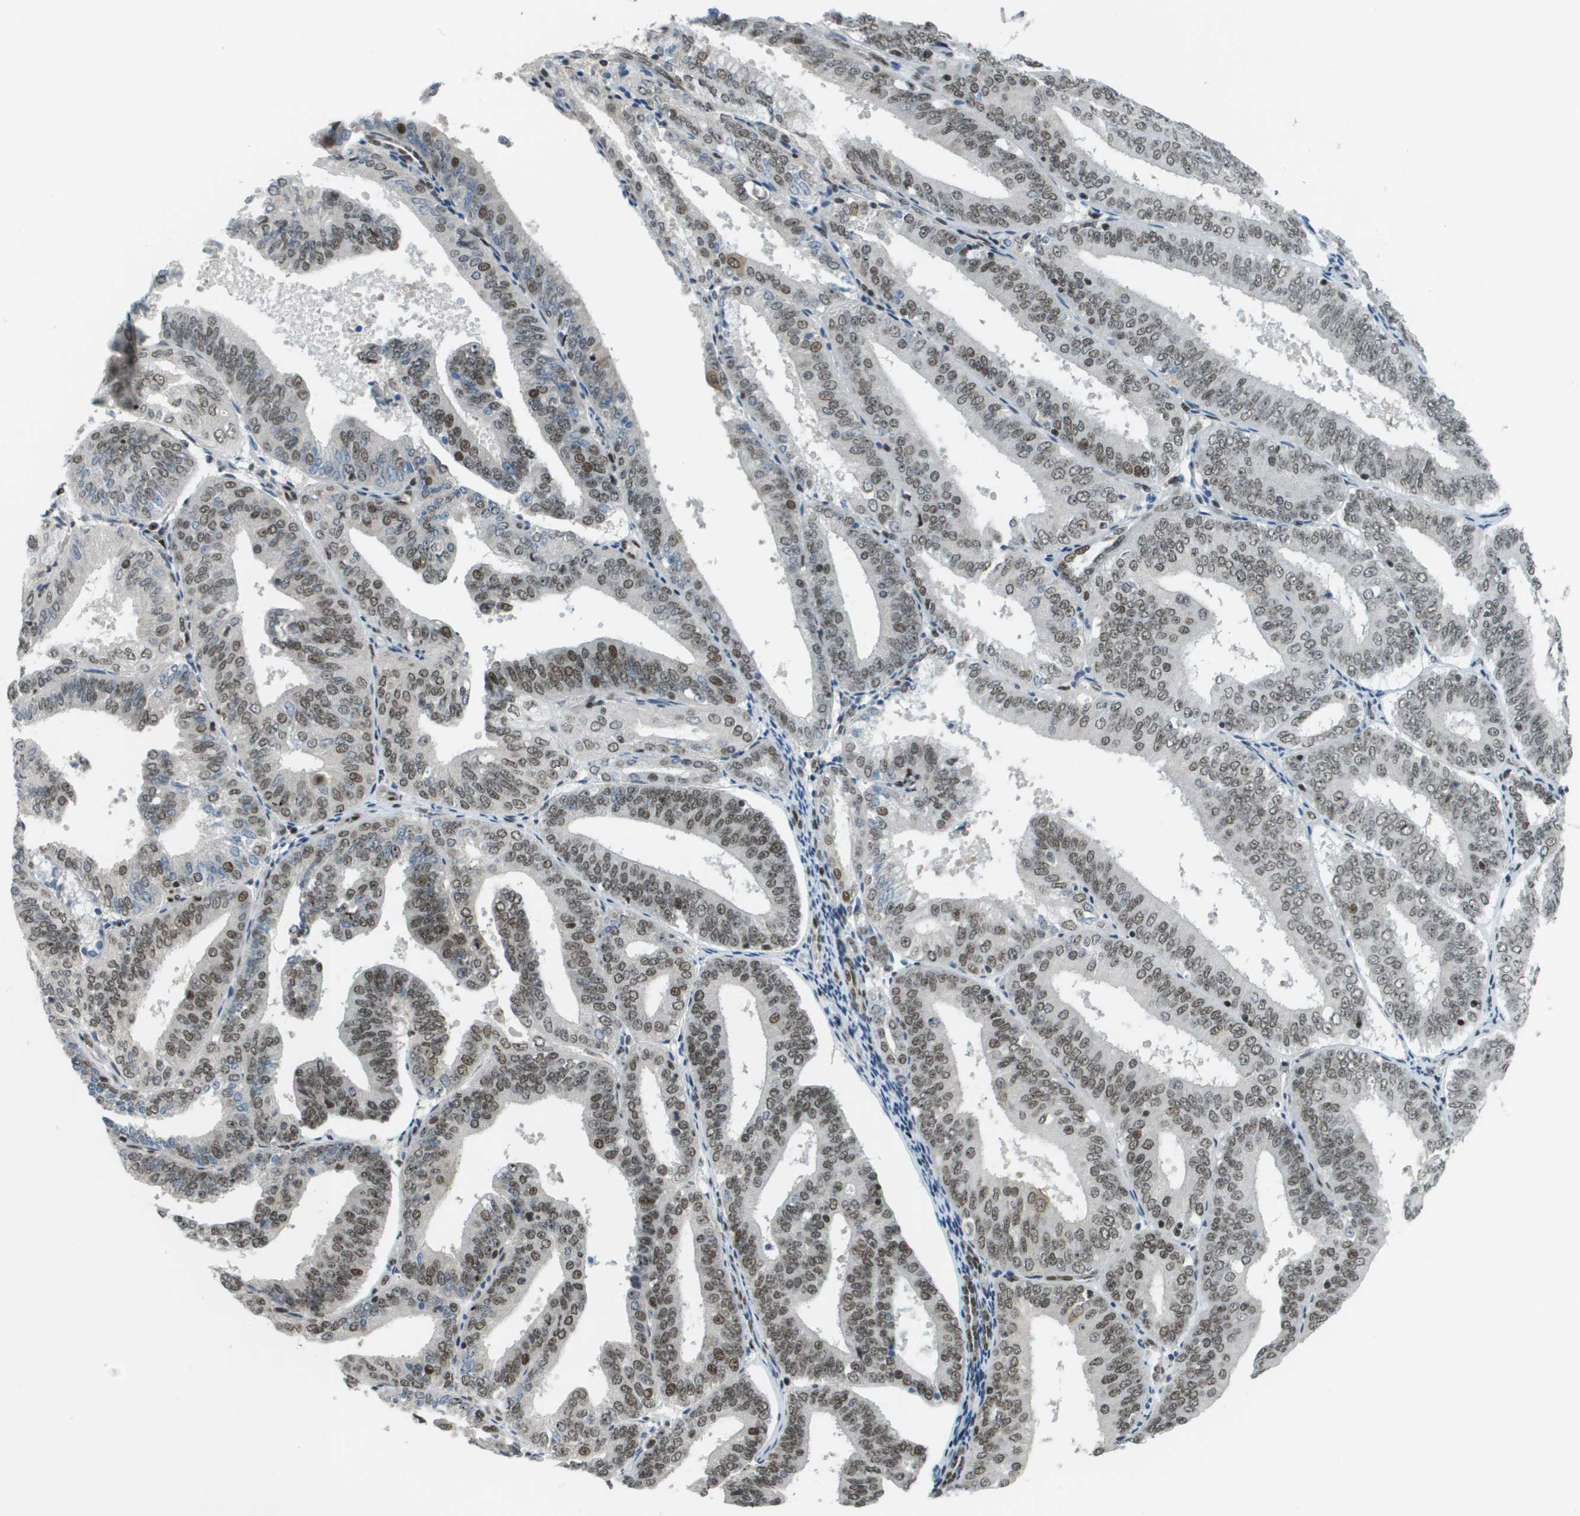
{"staining": {"intensity": "moderate", "quantity": ">75%", "location": "nuclear"}, "tissue": "endometrial cancer", "cell_type": "Tumor cells", "image_type": "cancer", "snomed": [{"axis": "morphology", "description": "Adenocarcinoma, NOS"}, {"axis": "topography", "description": "Endometrium"}], "caption": "This is an image of IHC staining of endometrial cancer, which shows moderate expression in the nuclear of tumor cells.", "gene": "IRF7", "patient": {"sex": "female", "age": 63}}